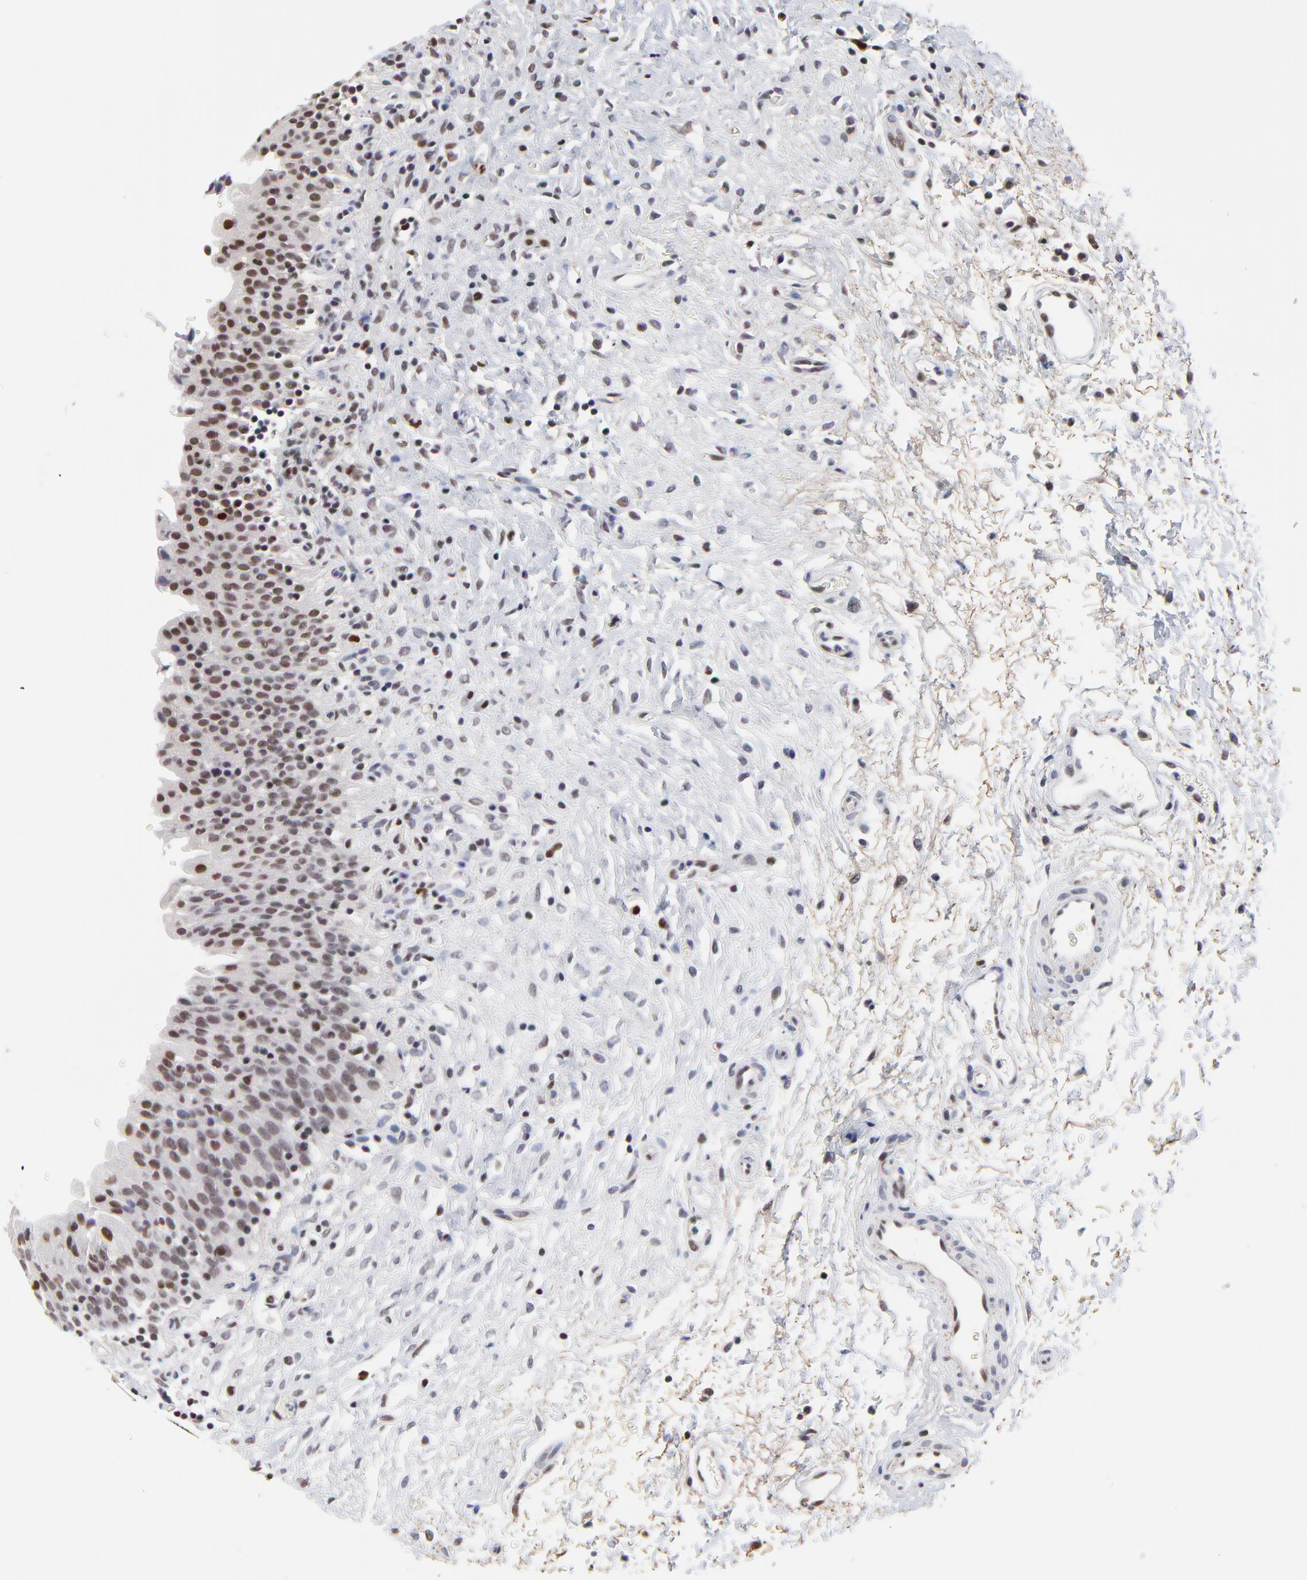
{"staining": {"intensity": "moderate", "quantity": ">75%", "location": "nuclear"}, "tissue": "urinary bladder", "cell_type": "Urothelial cells", "image_type": "normal", "snomed": [{"axis": "morphology", "description": "Normal tissue, NOS"}, {"axis": "topography", "description": "Urinary bladder"}], "caption": "The immunohistochemical stain highlights moderate nuclear staining in urothelial cells of unremarkable urinary bladder. Nuclei are stained in blue.", "gene": "OGFOD1", "patient": {"sex": "male", "age": 51}}